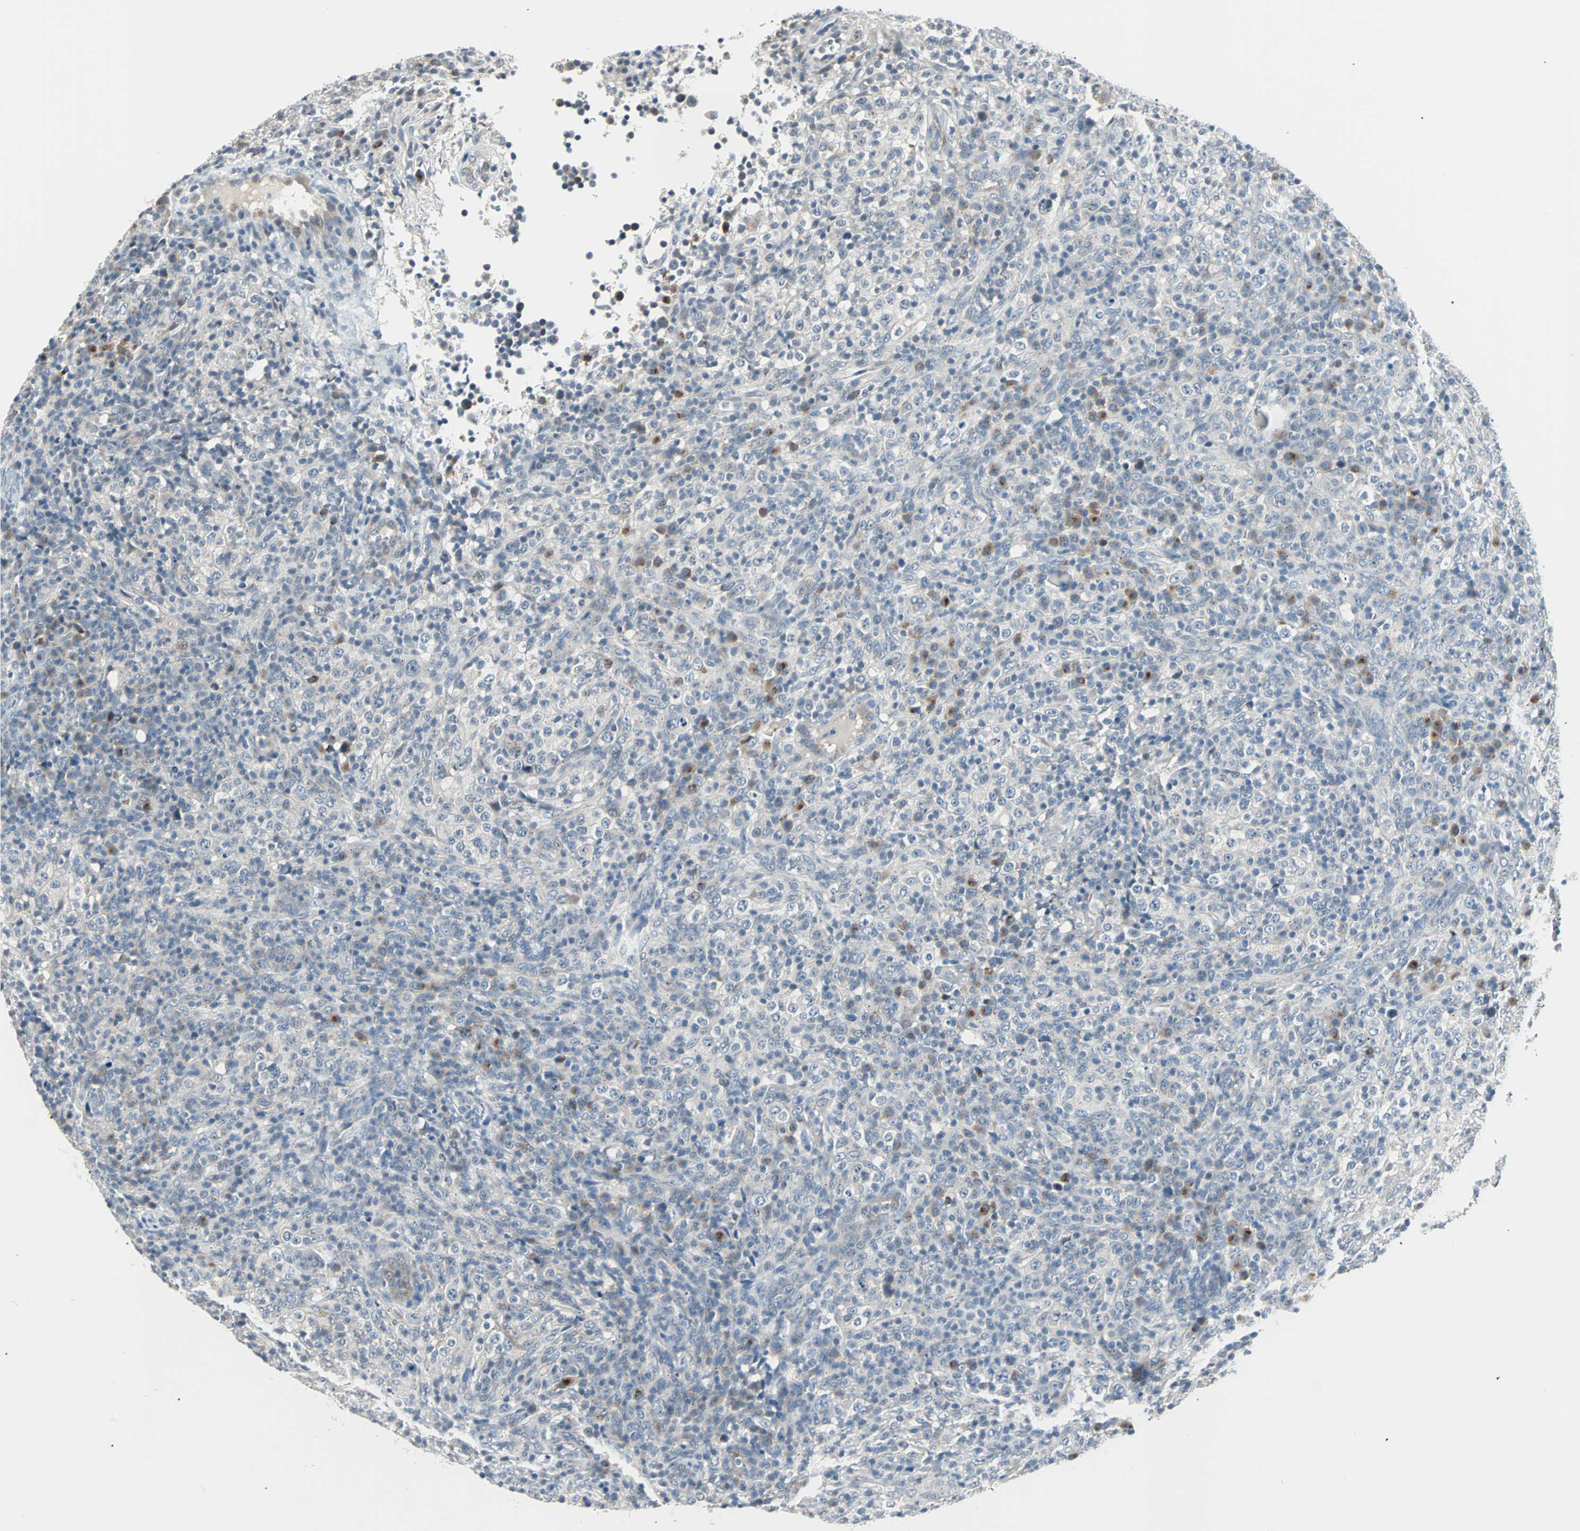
{"staining": {"intensity": "negative", "quantity": "none", "location": "none"}, "tissue": "lymphoma", "cell_type": "Tumor cells", "image_type": "cancer", "snomed": [{"axis": "morphology", "description": "Malignant lymphoma, non-Hodgkin's type, High grade"}, {"axis": "topography", "description": "Lymph node"}], "caption": "Immunohistochemical staining of lymphoma exhibits no significant staining in tumor cells.", "gene": "SOX30", "patient": {"sex": "female", "age": 76}}